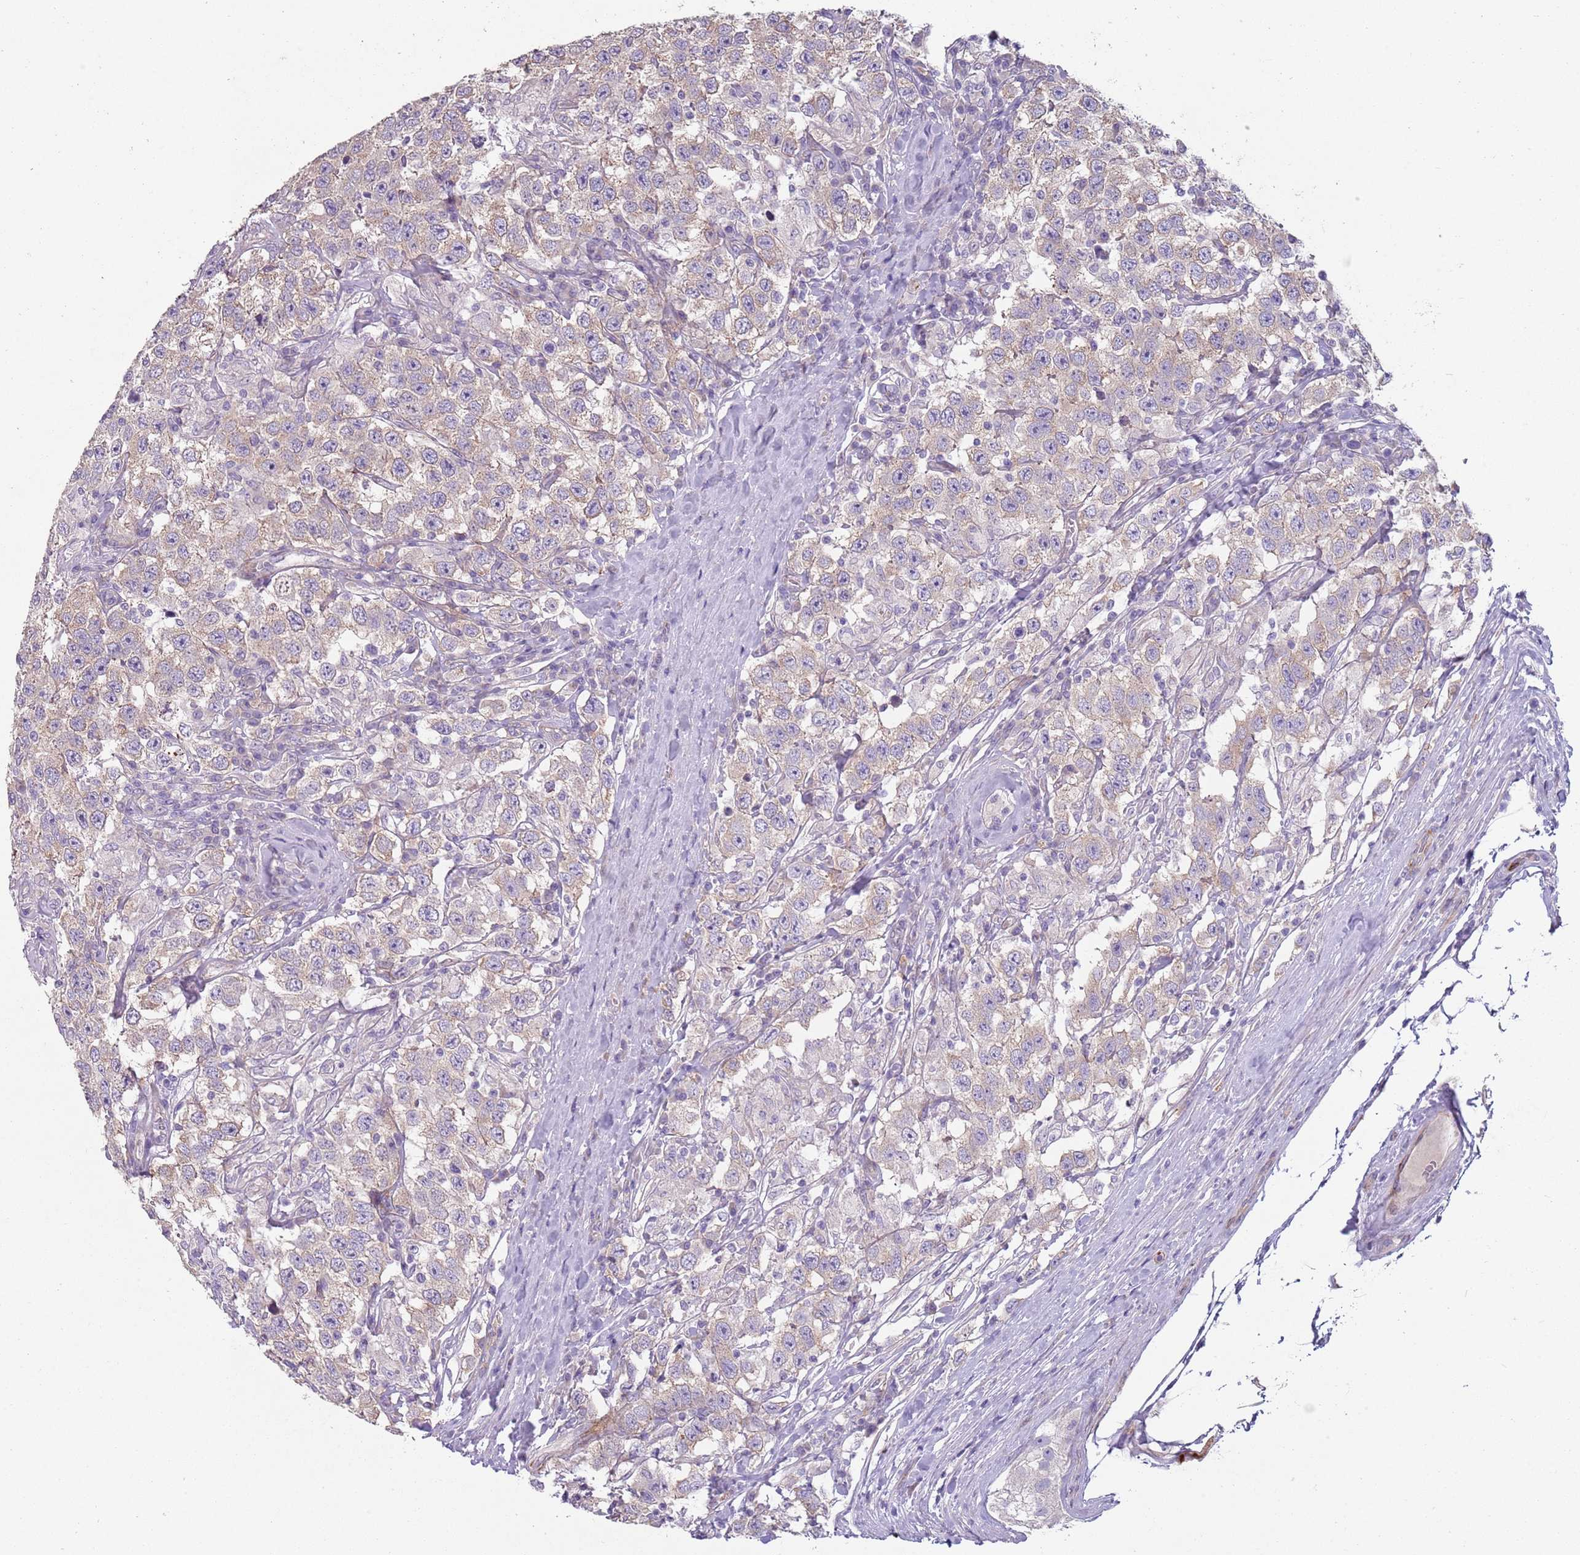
{"staining": {"intensity": "negative", "quantity": "none", "location": "none"}, "tissue": "testis cancer", "cell_type": "Tumor cells", "image_type": "cancer", "snomed": [{"axis": "morphology", "description": "Seminoma, NOS"}, {"axis": "topography", "description": "Testis"}], "caption": "Immunohistochemistry photomicrograph of human testis cancer (seminoma) stained for a protein (brown), which exhibits no staining in tumor cells.", "gene": "ZNF583", "patient": {"sex": "male", "age": 41}}